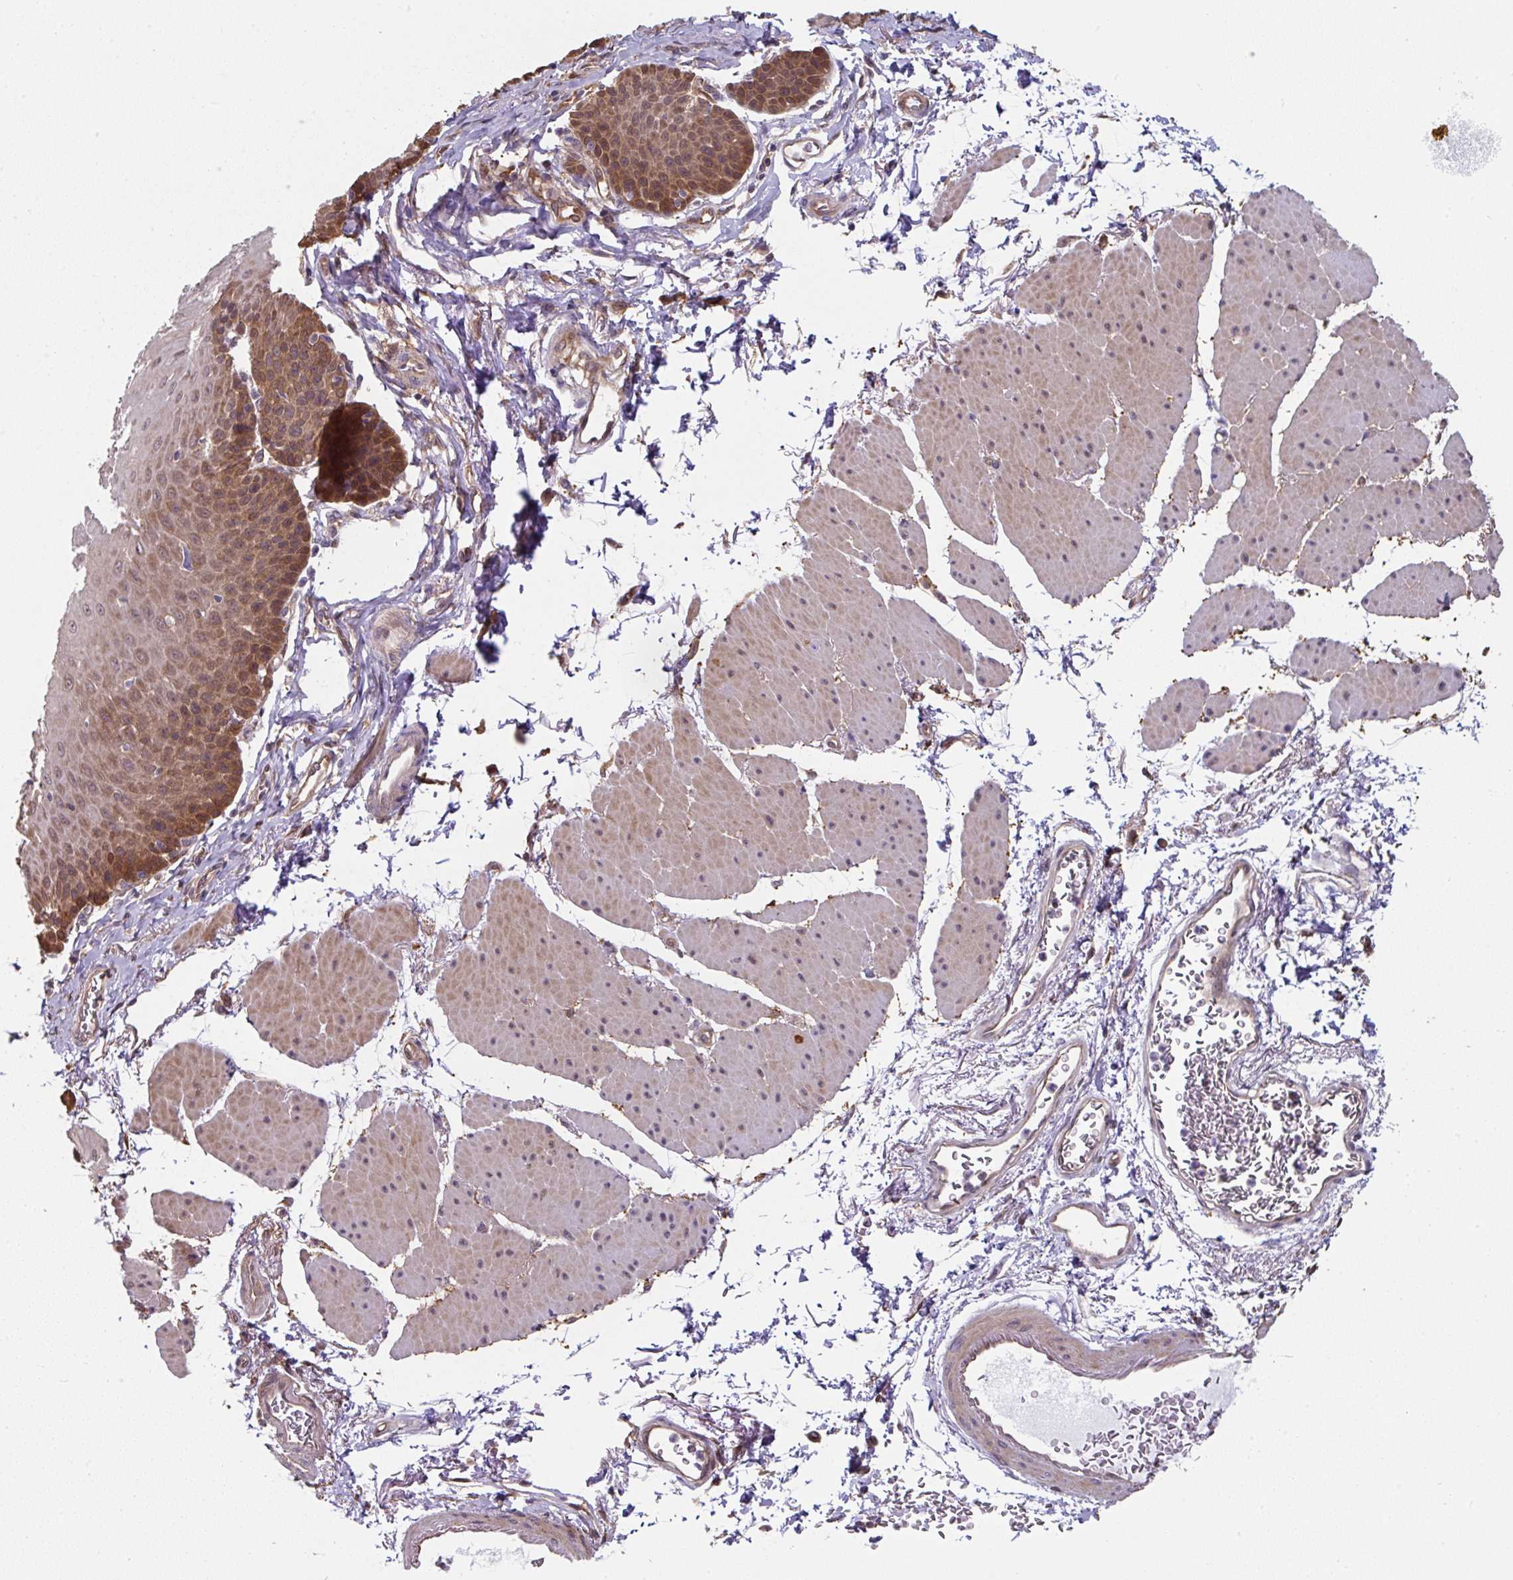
{"staining": {"intensity": "moderate", "quantity": "25%-75%", "location": "cytoplasmic/membranous"}, "tissue": "esophagus", "cell_type": "Squamous epithelial cells", "image_type": "normal", "snomed": [{"axis": "morphology", "description": "Normal tissue, NOS"}, {"axis": "topography", "description": "Esophagus"}], "caption": "IHC photomicrograph of unremarkable human esophagus stained for a protein (brown), which demonstrates medium levels of moderate cytoplasmic/membranous positivity in approximately 25%-75% of squamous epithelial cells.", "gene": "ST13", "patient": {"sex": "female", "age": 81}}